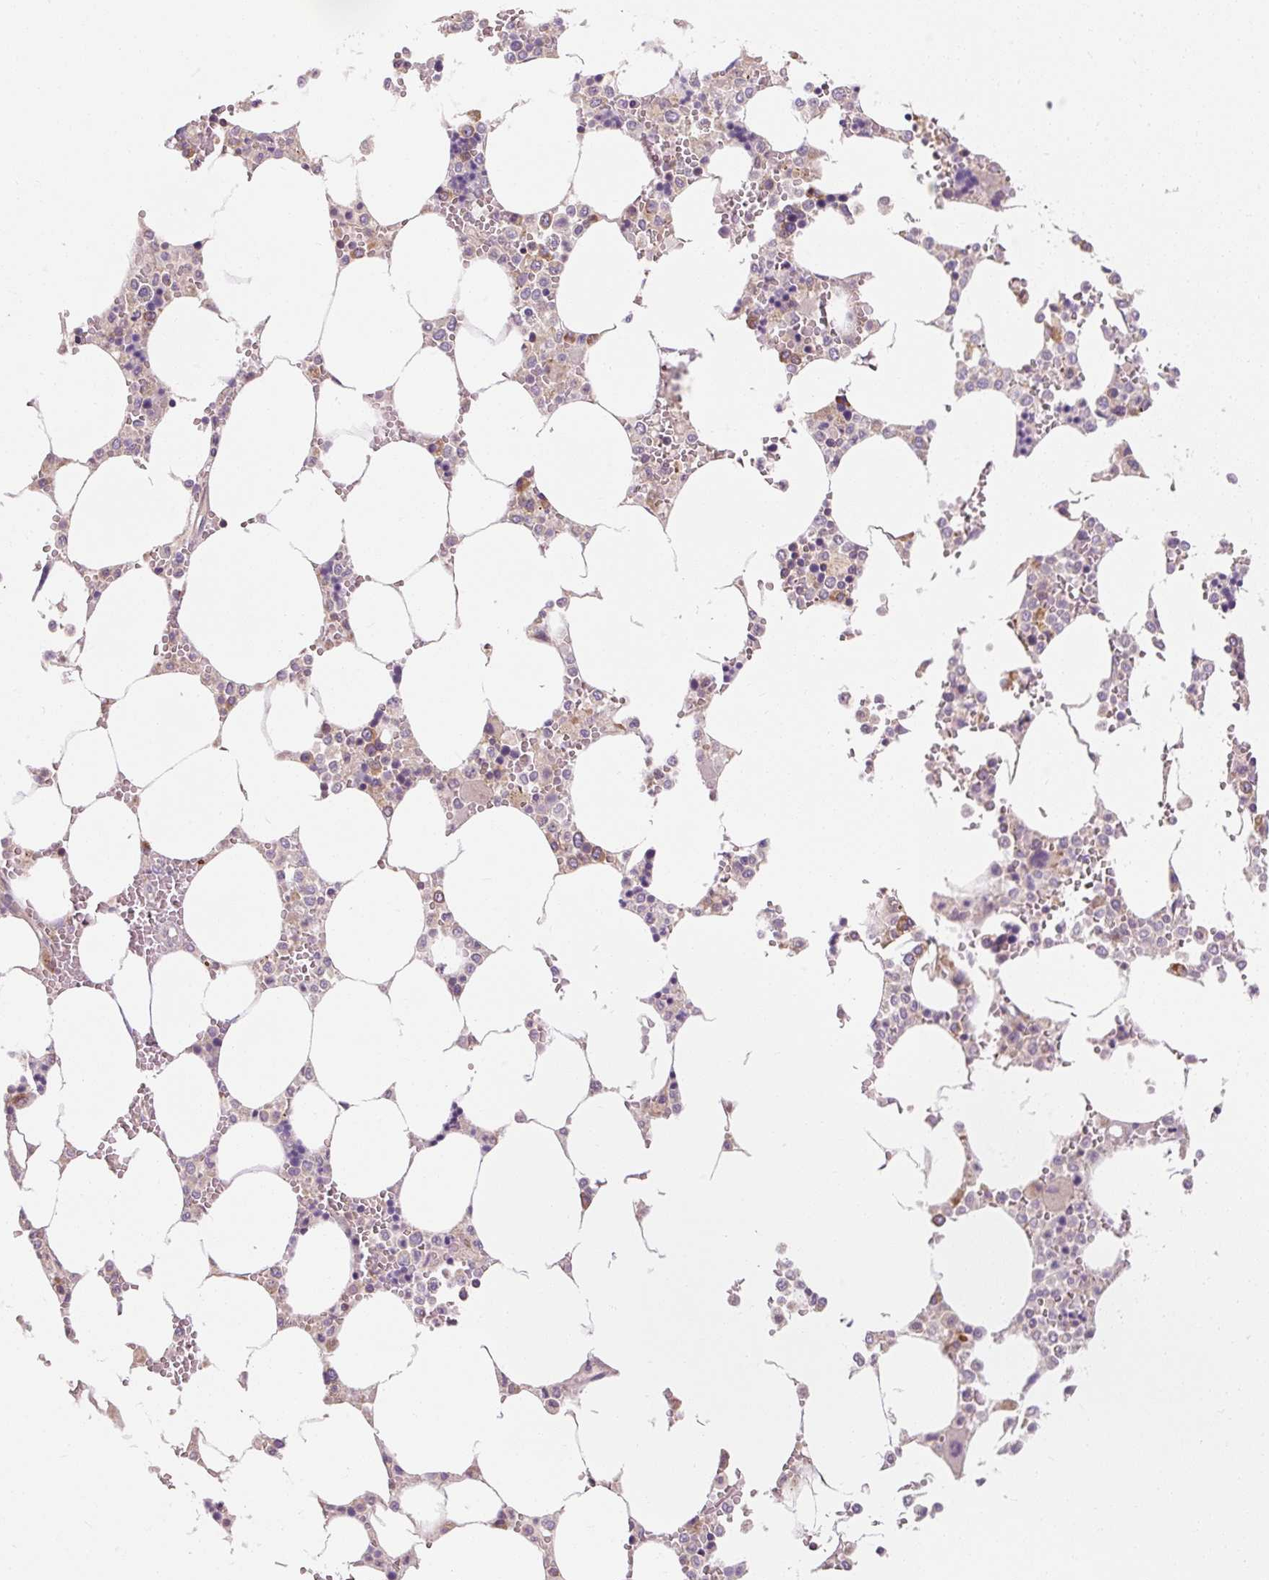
{"staining": {"intensity": "moderate", "quantity": "25%-75%", "location": "cytoplasmic/membranous"}, "tissue": "bone marrow", "cell_type": "Hematopoietic cells", "image_type": "normal", "snomed": [{"axis": "morphology", "description": "Normal tissue, NOS"}, {"axis": "topography", "description": "Bone marrow"}], "caption": "Protein analysis of unremarkable bone marrow reveals moderate cytoplasmic/membranous staining in about 25%-75% of hematopoietic cells.", "gene": "PRSS48", "patient": {"sex": "male", "age": 64}}